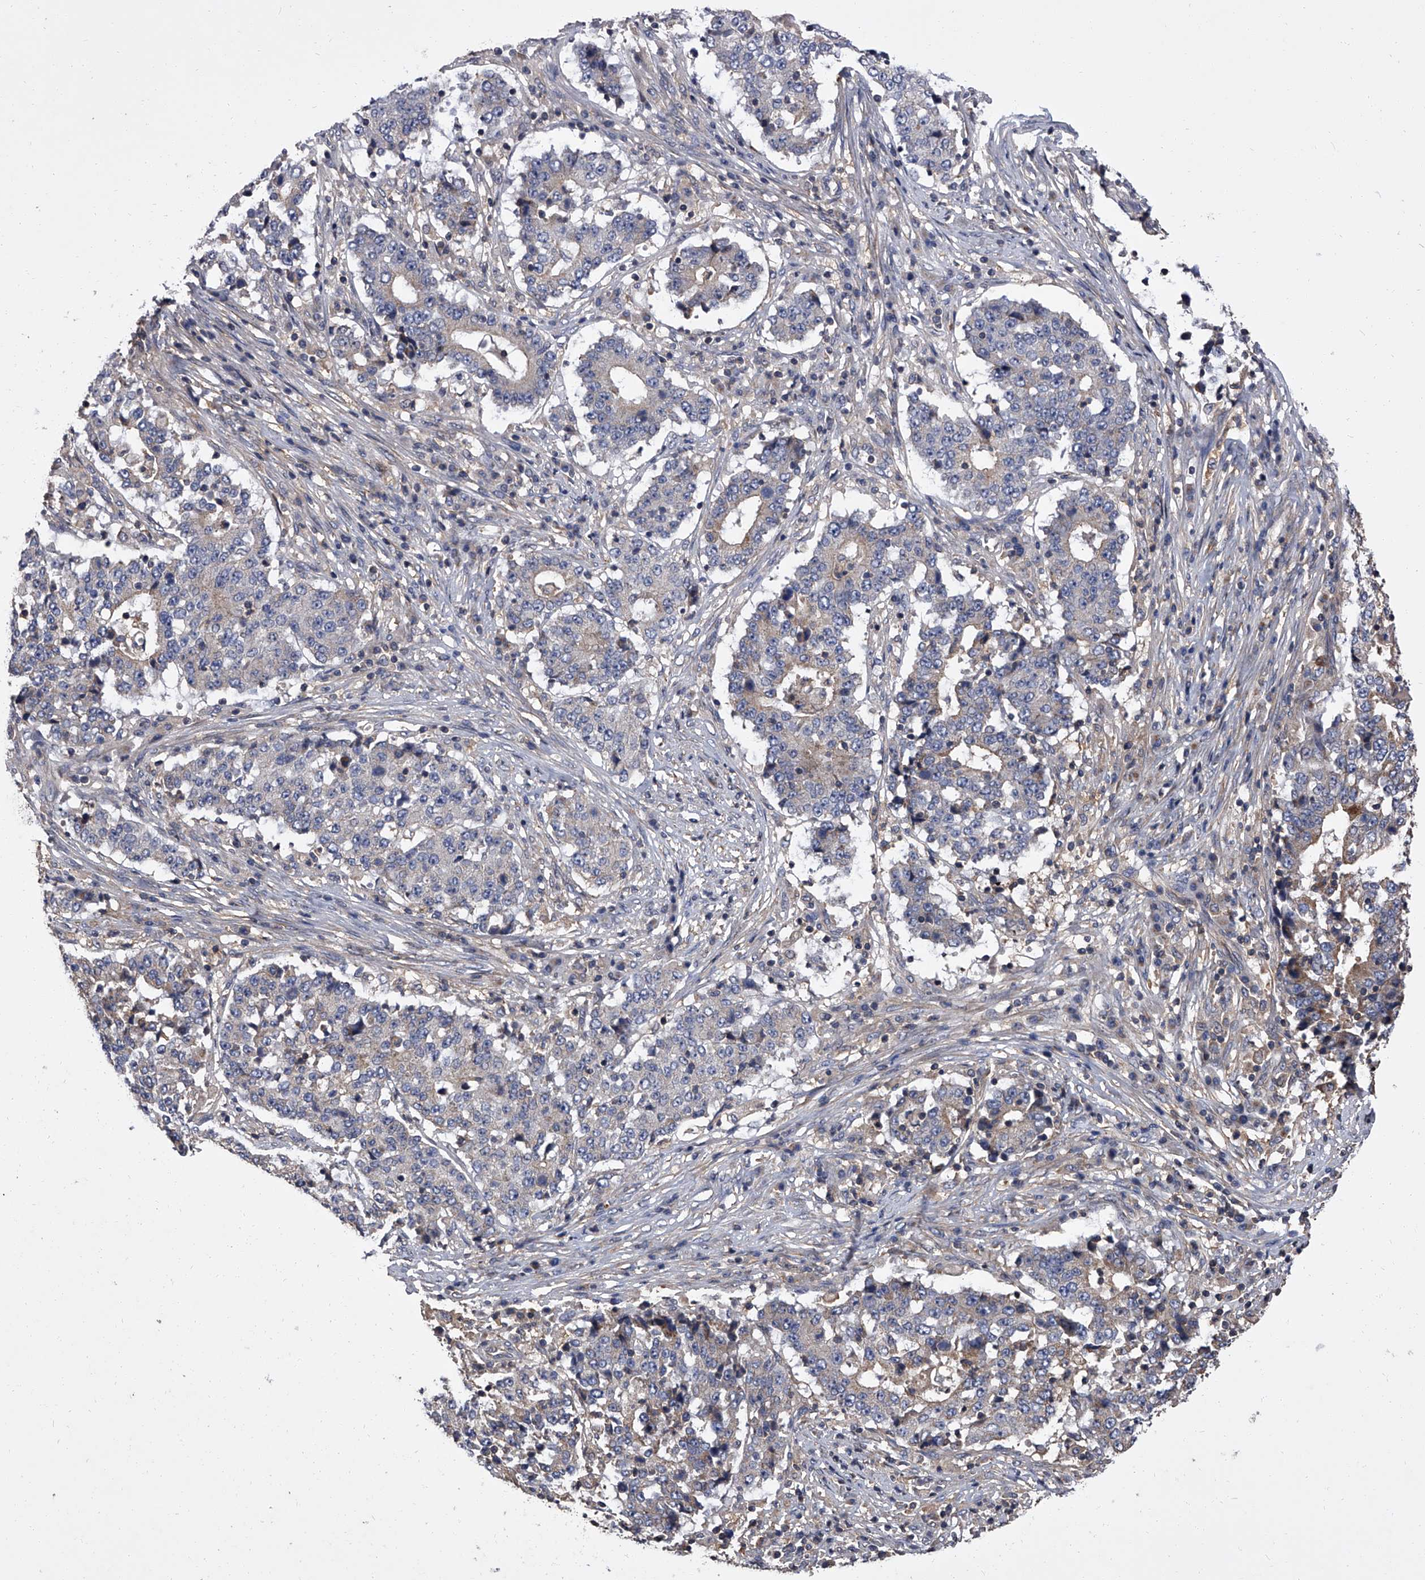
{"staining": {"intensity": "negative", "quantity": "none", "location": "none"}, "tissue": "stomach cancer", "cell_type": "Tumor cells", "image_type": "cancer", "snomed": [{"axis": "morphology", "description": "Adenocarcinoma, NOS"}, {"axis": "topography", "description": "Stomach"}], "caption": "A histopathology image of human stomach adenocarcinoma is negative for staining in tumor cells. The staining was performed using DAB (3,3'-diaminobenzidine) to visualize the protein expression in brown, while the nuclei were stained in blue with hematoxylin (Magnification: 20x).", "gene": "STK36", "patient": {"sex": "male", "age": 59}}